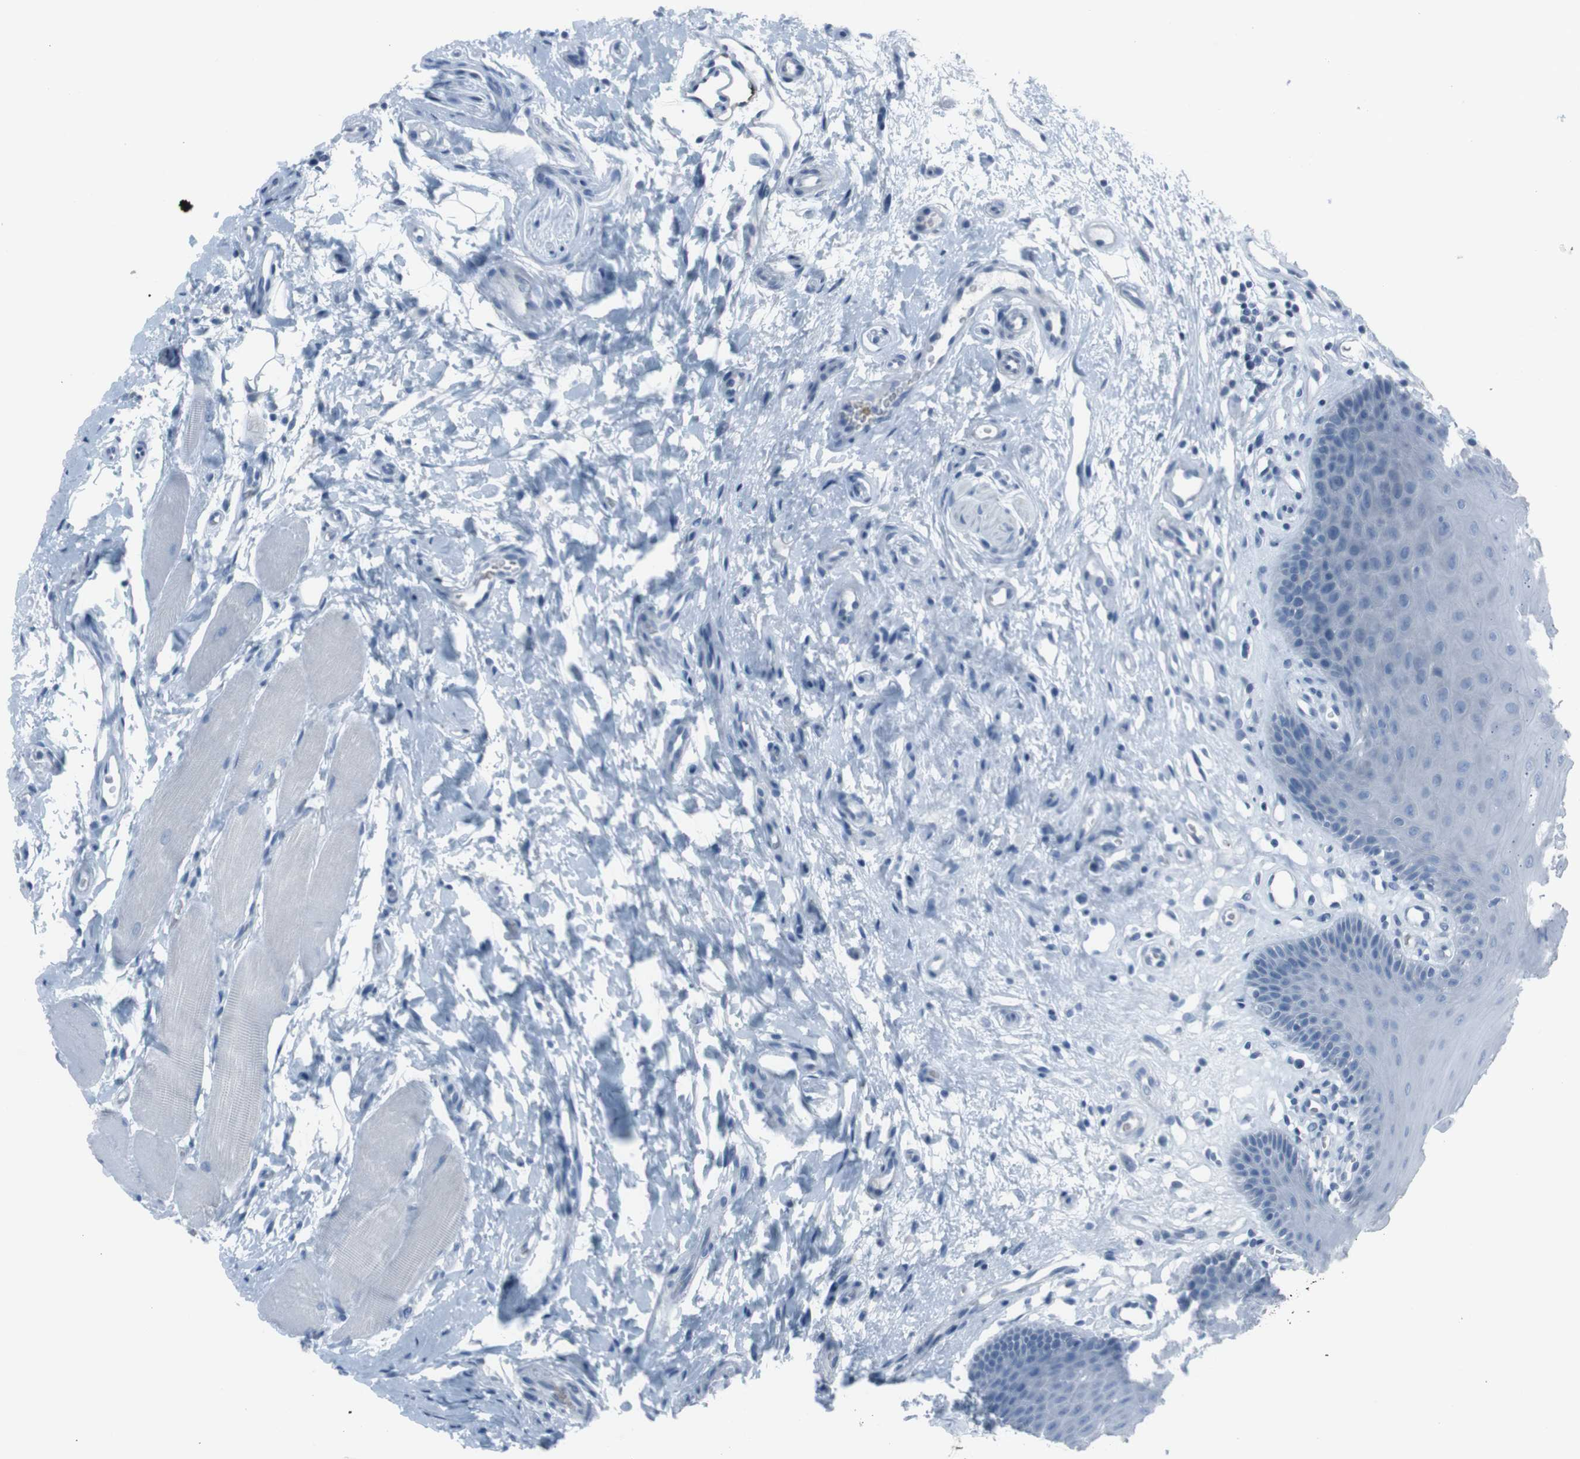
{"staining": {"intensity": "negative", "quantity": "none", "location": "none"}, "tissue": "oral mucosa", "cell_type": "Squamous epithelial cells", "image_type": "normal", "snomed": [{"axis": "morphology", "description": "Normal tissue, NOS"}, {"axis": "topography", "description": "Skeletal muscle"}, {"axis": "topography", "description": "Oral tissue"}], "caption": "IHC photomicrograph of unremarkable human oral mucosa stained for a protein (brown), which demonstrates no expression in squamous epithelial cells.", "gene": "ST6GAL1", "patient": {"sex": "male", "age": 58}}